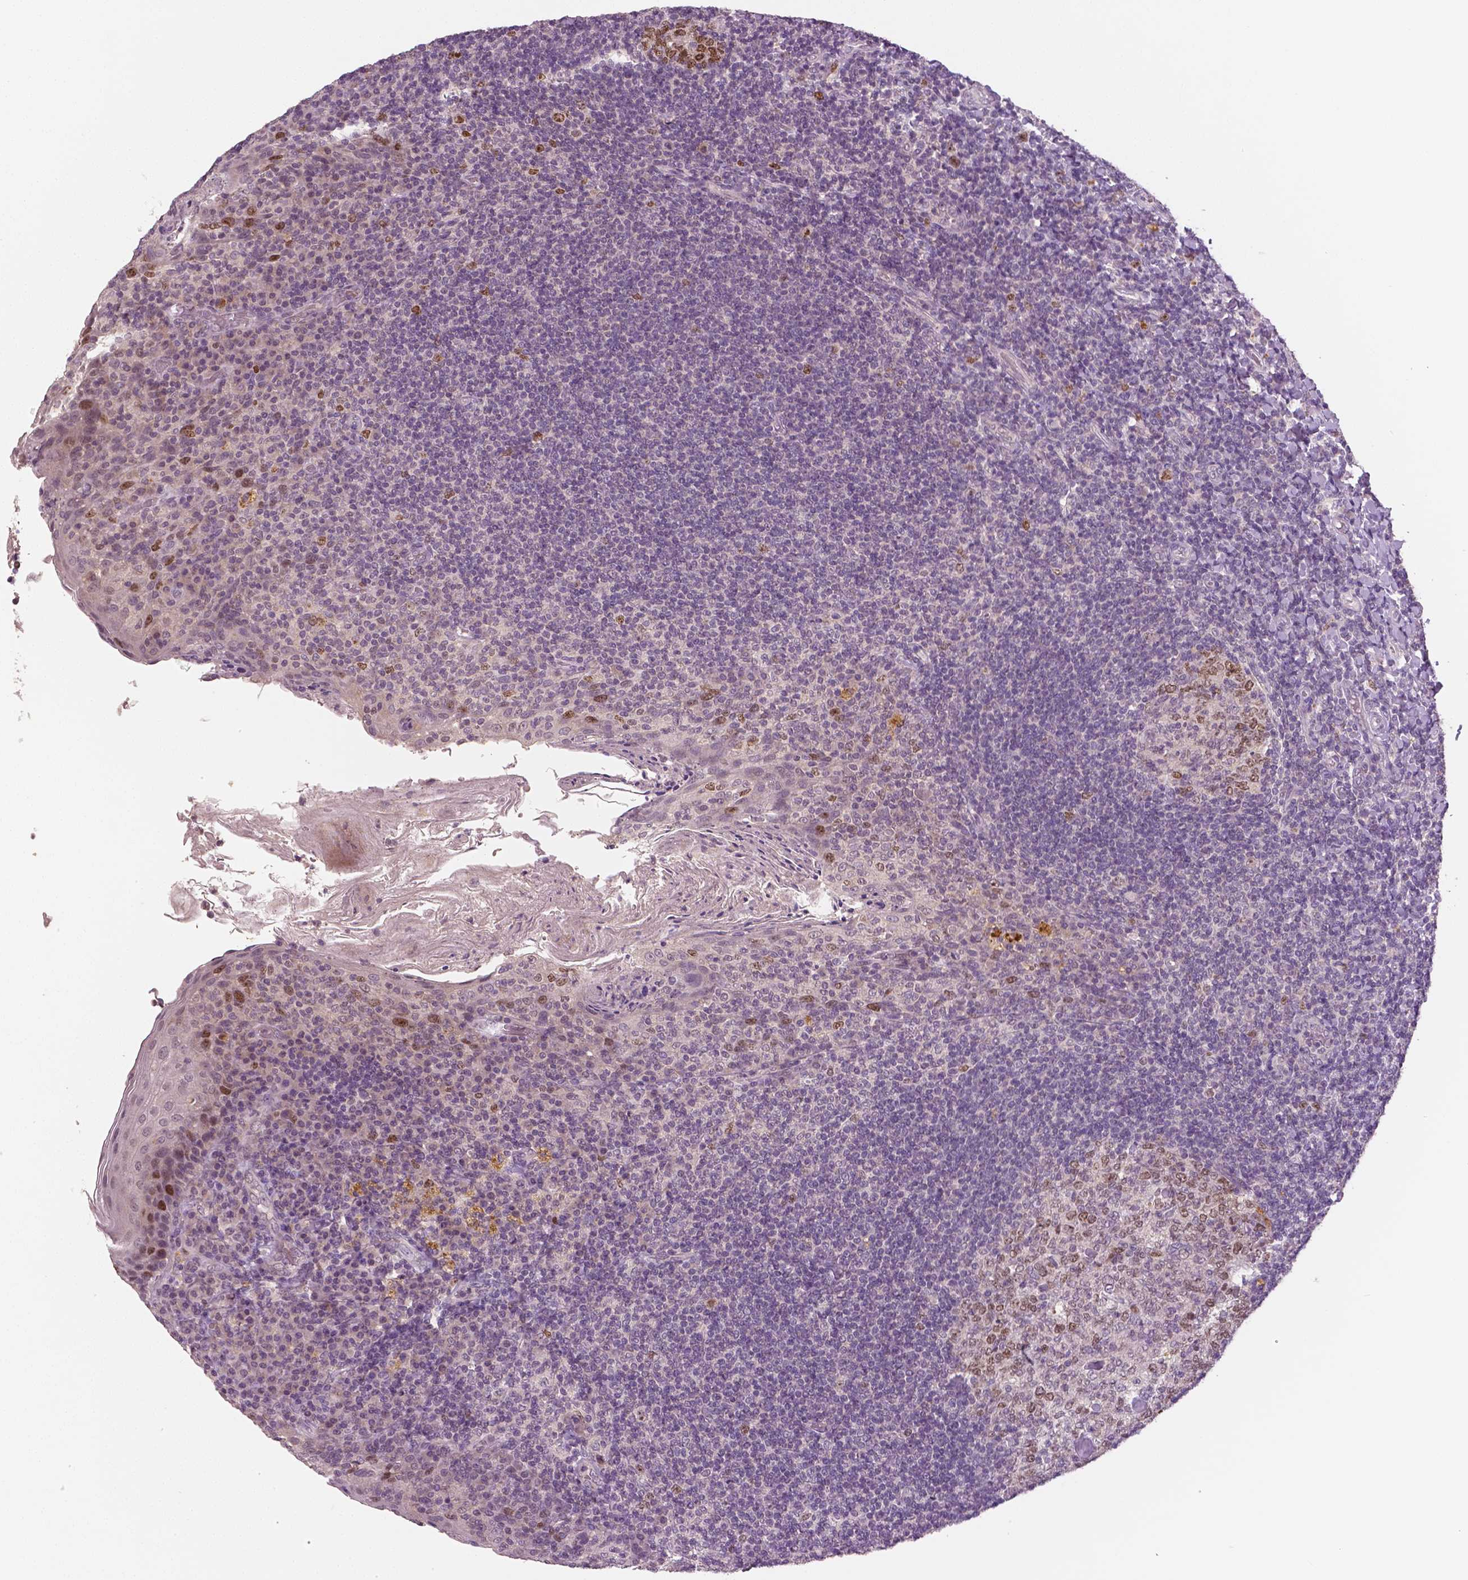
{"staining": {"intensity": "strong", "quantity": "25%-75%", "location": "nuclear"}, "tissue": "tonsil", "cell_type": "Germinal center cells", "image_type": "normal", "snomed": [{"axis": "morphology", "description": "Normal tissue, NOS"}, {"axis": "topography", "description": "Tonsil"}], "caption": "Normal tonsil reveals strong nuclear staining in about 25%-75% of germinal center cells, visualized by immunohistochemistry. The protein is shown in brown color, while the nuclei are stained blue.", "gene": "MKI67", "patient": {"sex": "female", "age": 10}}